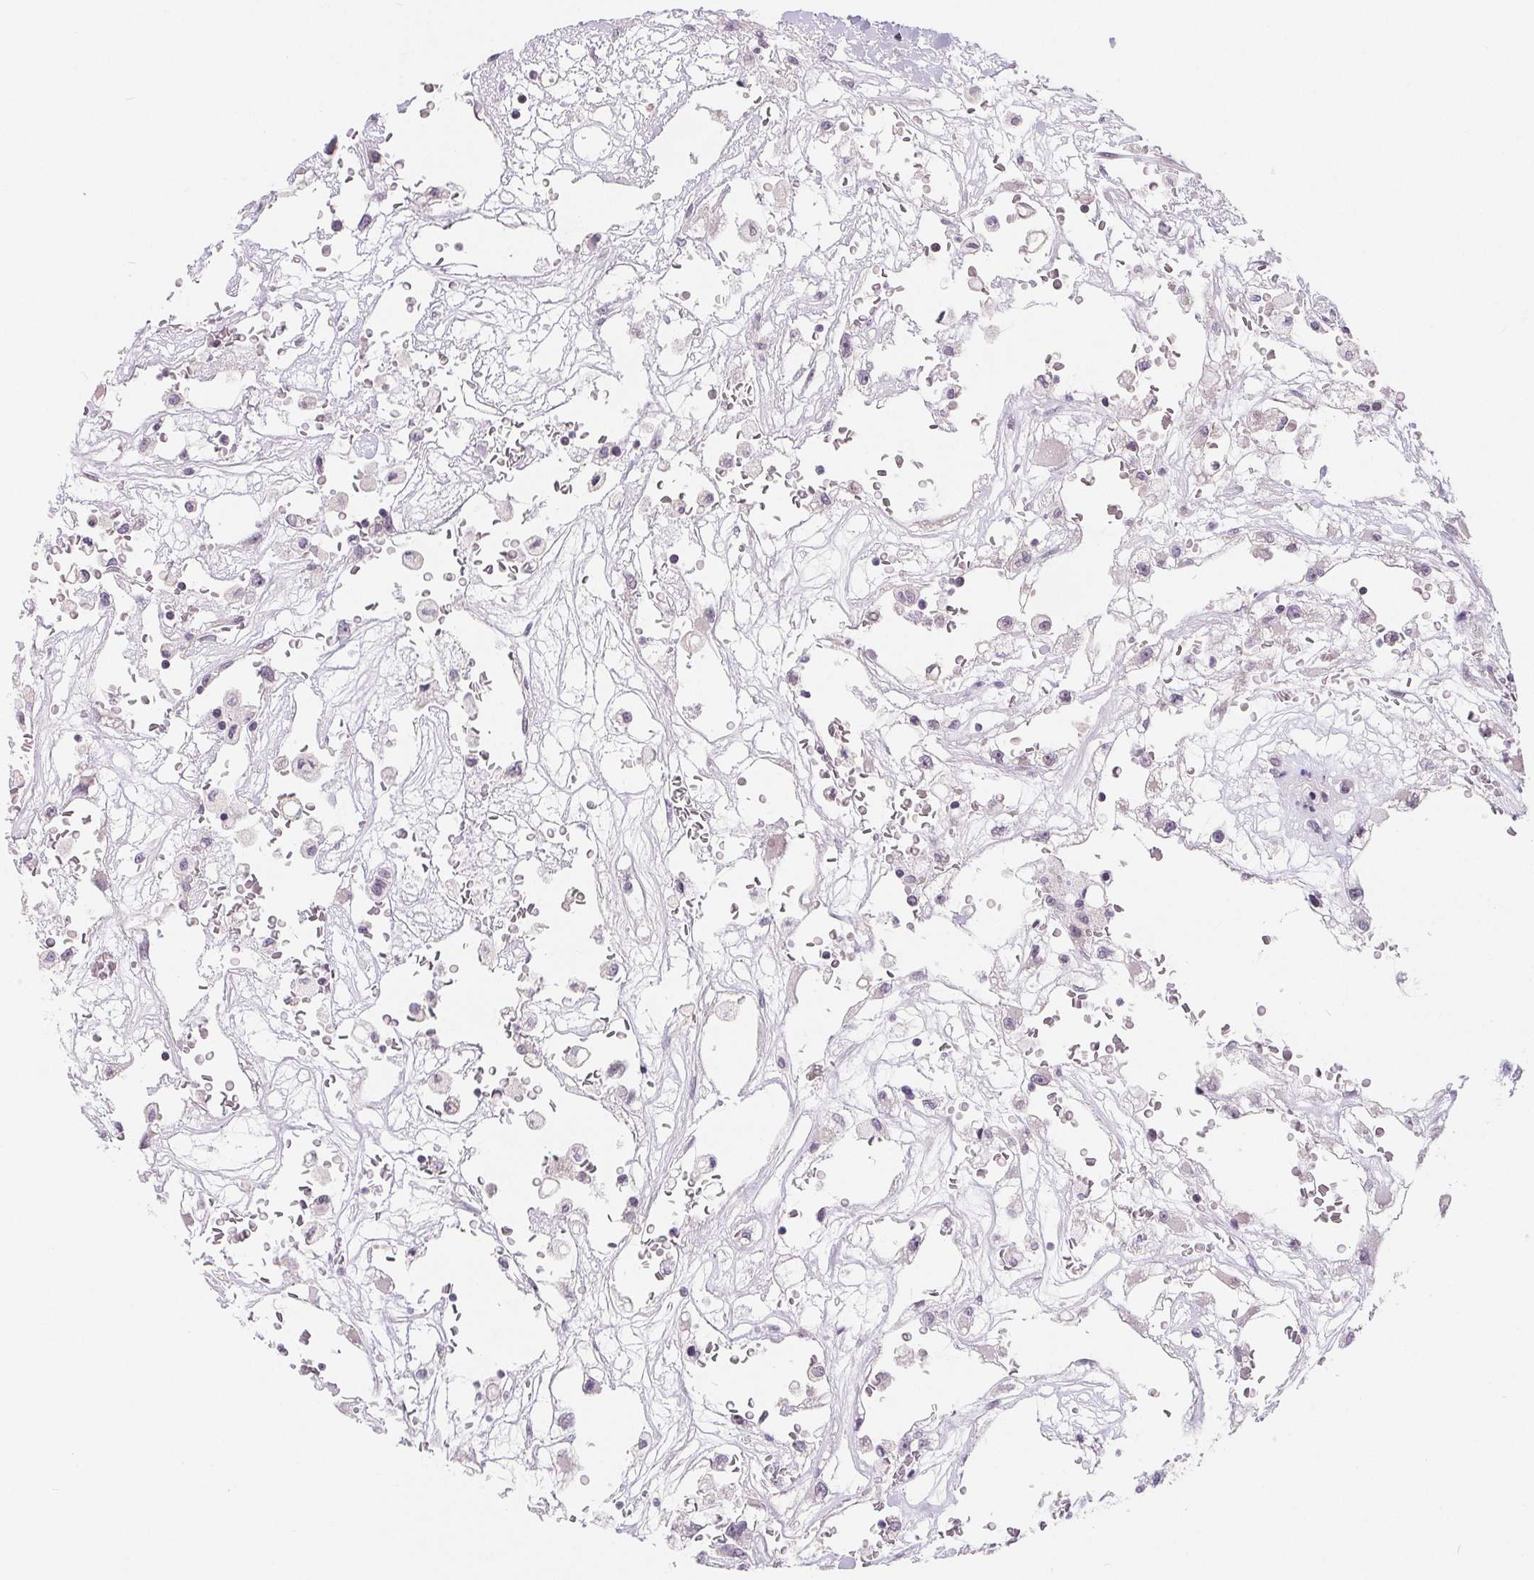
{"staining": {"intensity": "negative", "quantity": "none", "location": "none"}, "tissue": "renal cancer", "cell_type": "Tumor cells", "image_type": "cancer", "snomed": [{"axis": "morphology", "description": "Adenocarcinoma, NOS"}, {"axis": "topography", "description": "Kidney"}], "caption": "An image of renal cancer (adenocarcinoma) stained for a protein displays no brown staining in tumor cells.", "gene": "LCA5L", "patient": {"sex": "male", "age": 59}}